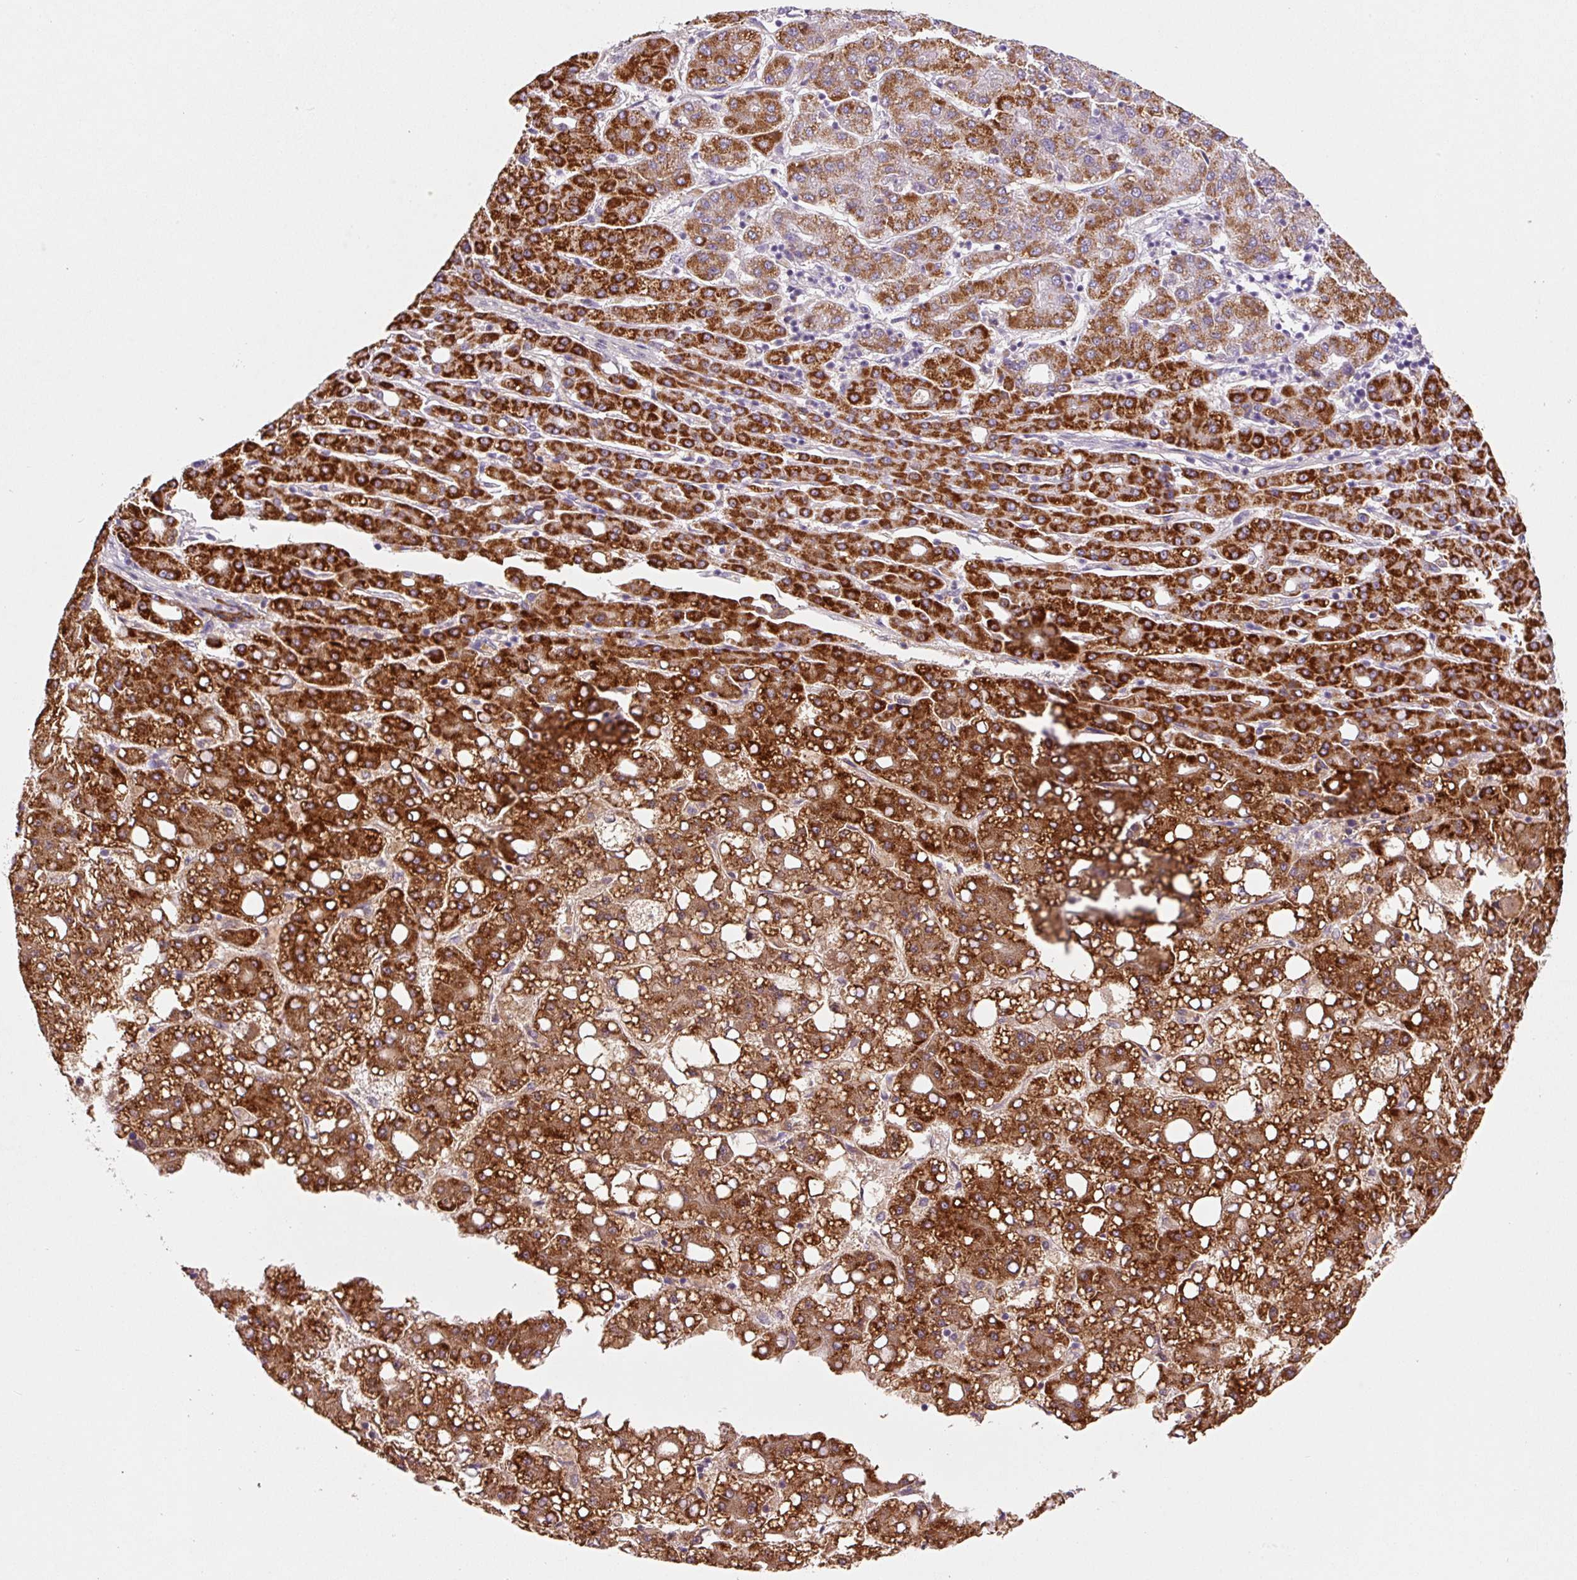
{"staining": {"intensity": "strong", "quantity": ">75%", "location": "cytoplasmic/membranous"}, "tissue": "liver cancer", "cell_type": "Tumor cells", "image_type": "cancer", "snomed": [{"axis": "morphology", "description": "Carcinoma, Hepatocellular, NOS"}, {"axis": "topography", "description": "Liver"}], "caption": "This is a micrograph of IHC staining of hepatocellular carcinoma (liver), which shows strong positivity in the cytoplasmic/membranous of tumor cells.", "gene": "PCK2", "patient": {"sex": "male", "age": 65}}